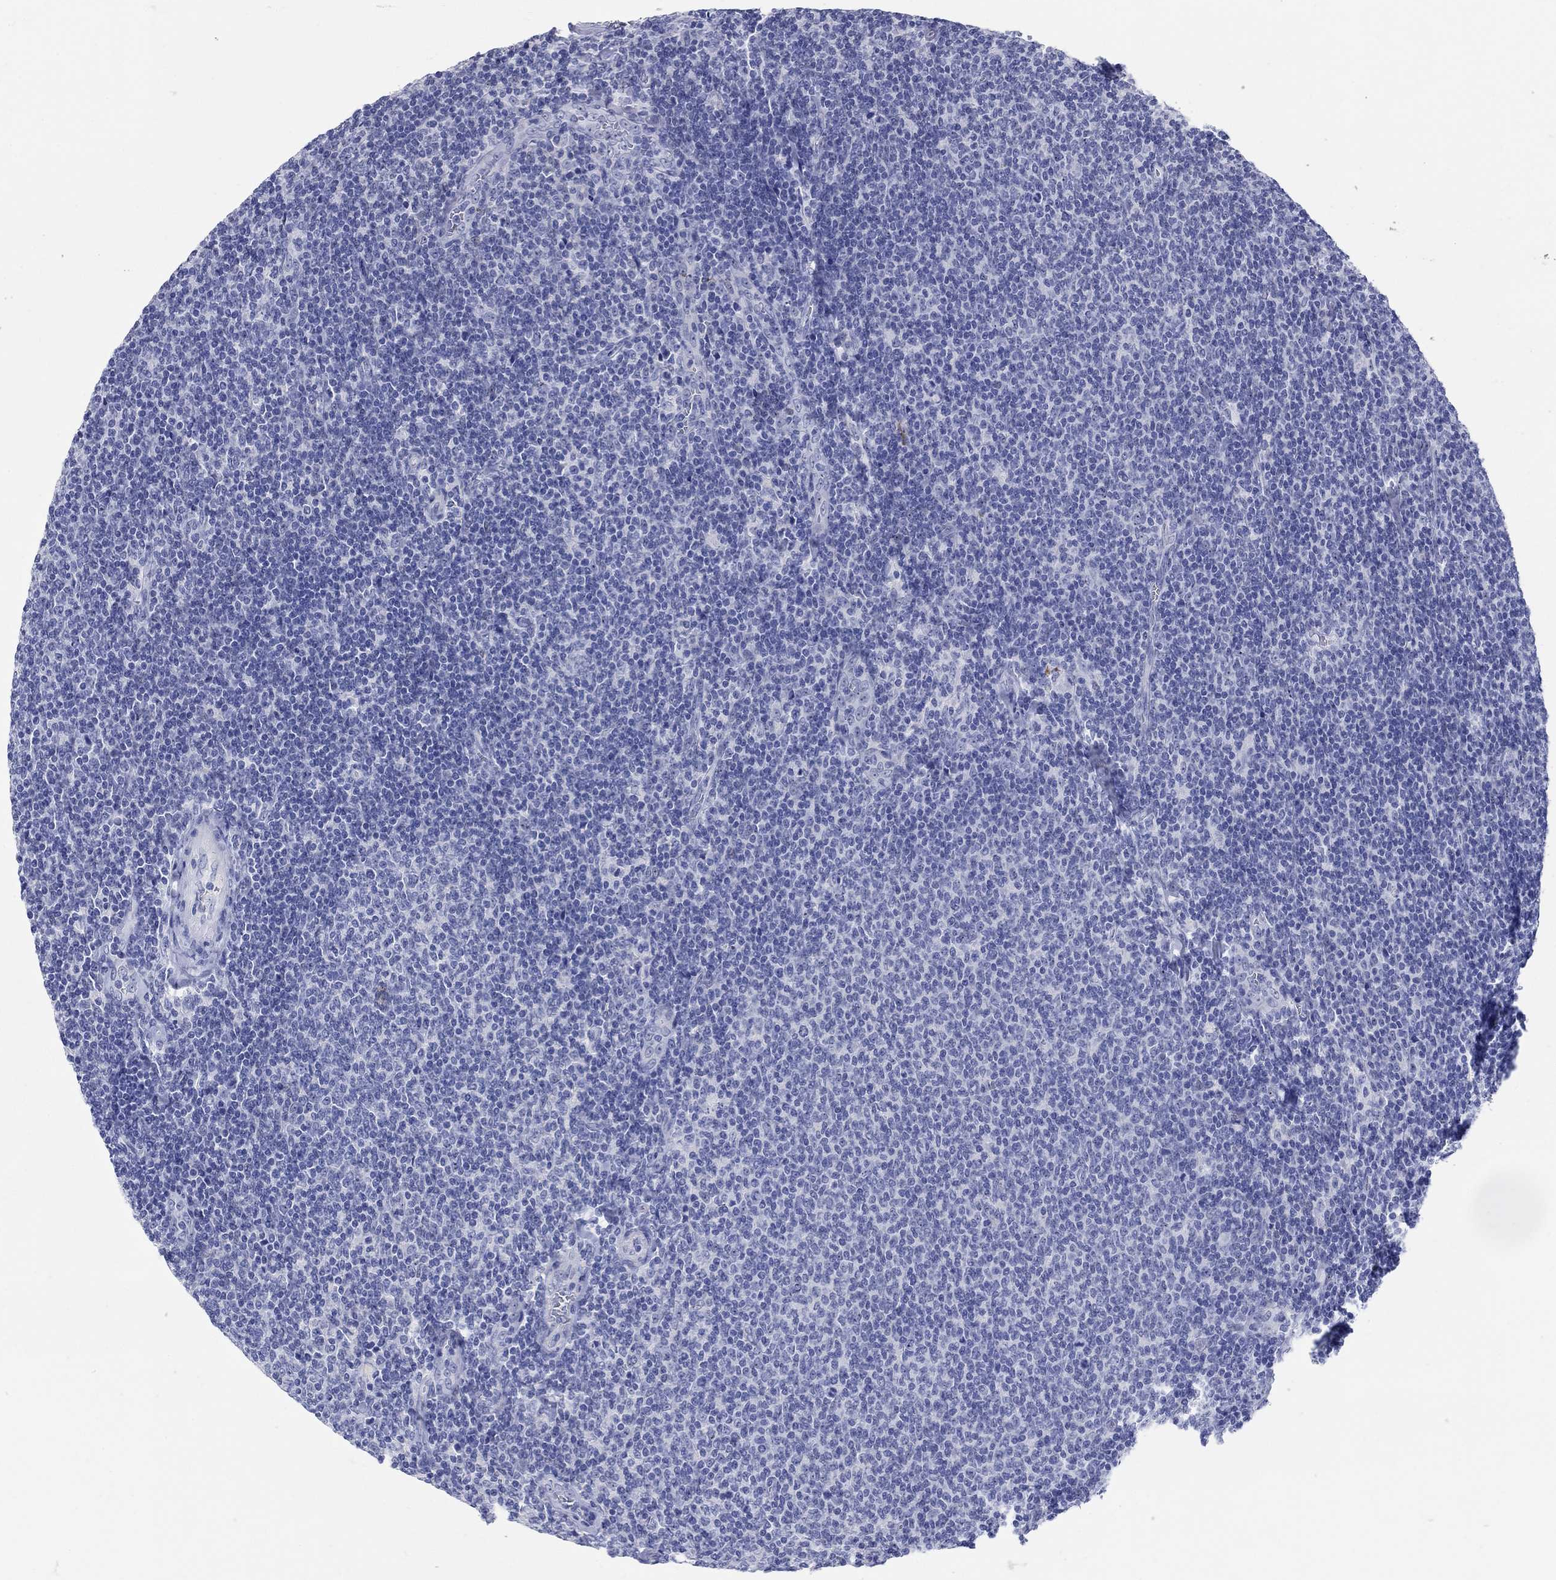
{"staining": {"intensity": "negative", "quantity": "none", "location": "none"}, "tissue": "lymphoma", "cell_type": "Tumor cells", "image_type": "cancer", "snomed": [{"axis": "morphology", "description": "Malignant lymphoma, non-Hodgkin's type, Low grade"}, {"axis": "topography", "description": "Lymph node"}], "caption": "A photomicrograph of human lymphoma is negative for staining in tumor cells. (Stains: DAB (3,3'-diaminobenzidine) immunohistochemistry with hematoxylin counter stain, Microscopy: brightfield microscopy at high magnification).", "gene": "AKR1C2", "patient": {"sex": "male", "age": 52}}